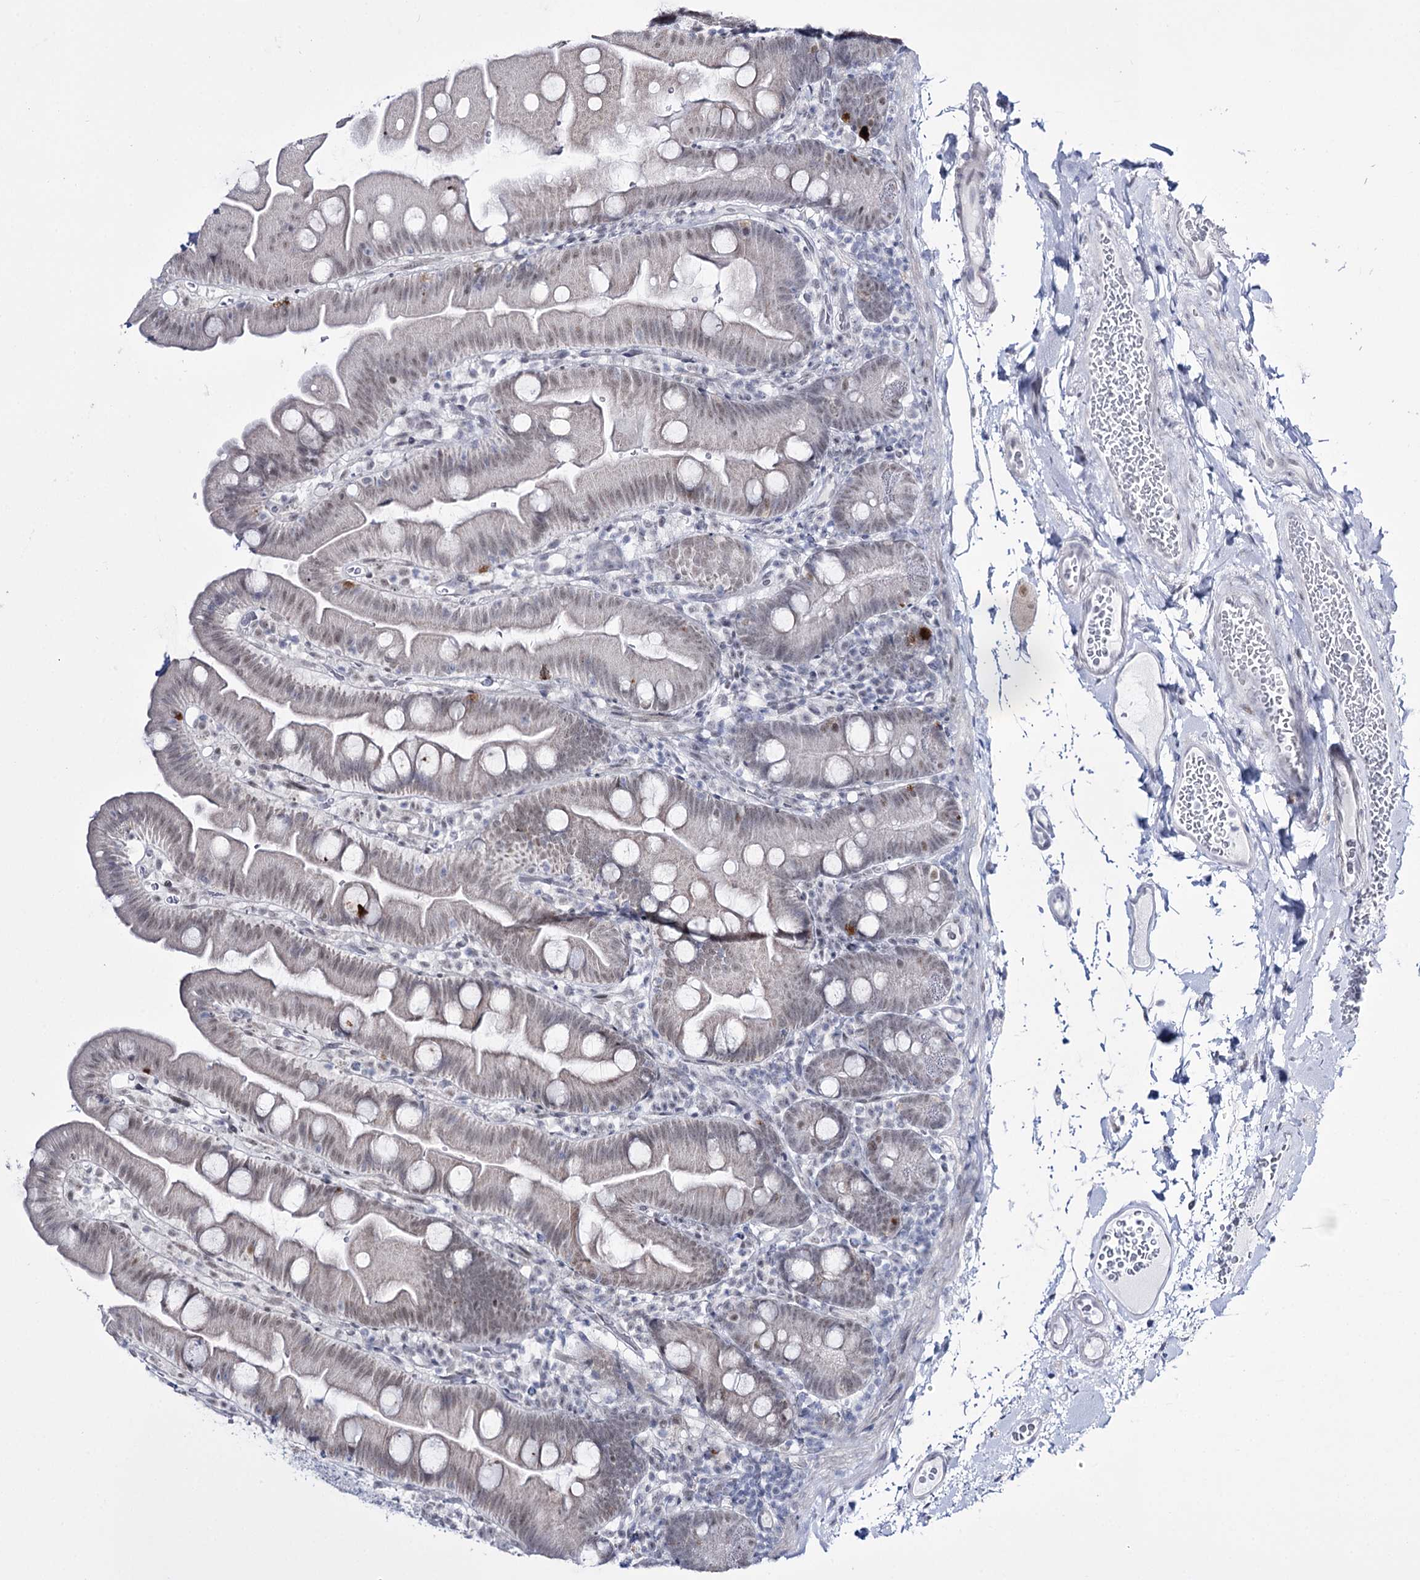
{"staining": {"intensity": "weak", "quantity": "25%-75%", "location": "cytoplasmic/membranous,nuclear"}, "tissue": "small intestine", "cell_type": "Glandular cells", "image_type": "normal", "snomed": [{"axis": "morphology", "description": "Normal tissue, NOS"}, {"axis": "topography", "description": "Small intestine"}], "caption": "Small intestine stained with IHC shows weak cytoplasmic/membranous,nuclear staining in approximately 25%-75% of glandular cells. The protein of interest is shown in brown color, while the nuclei are stained blue.", "gene": "RBM15B", "patient": {"sex": "female", "age": 68}}